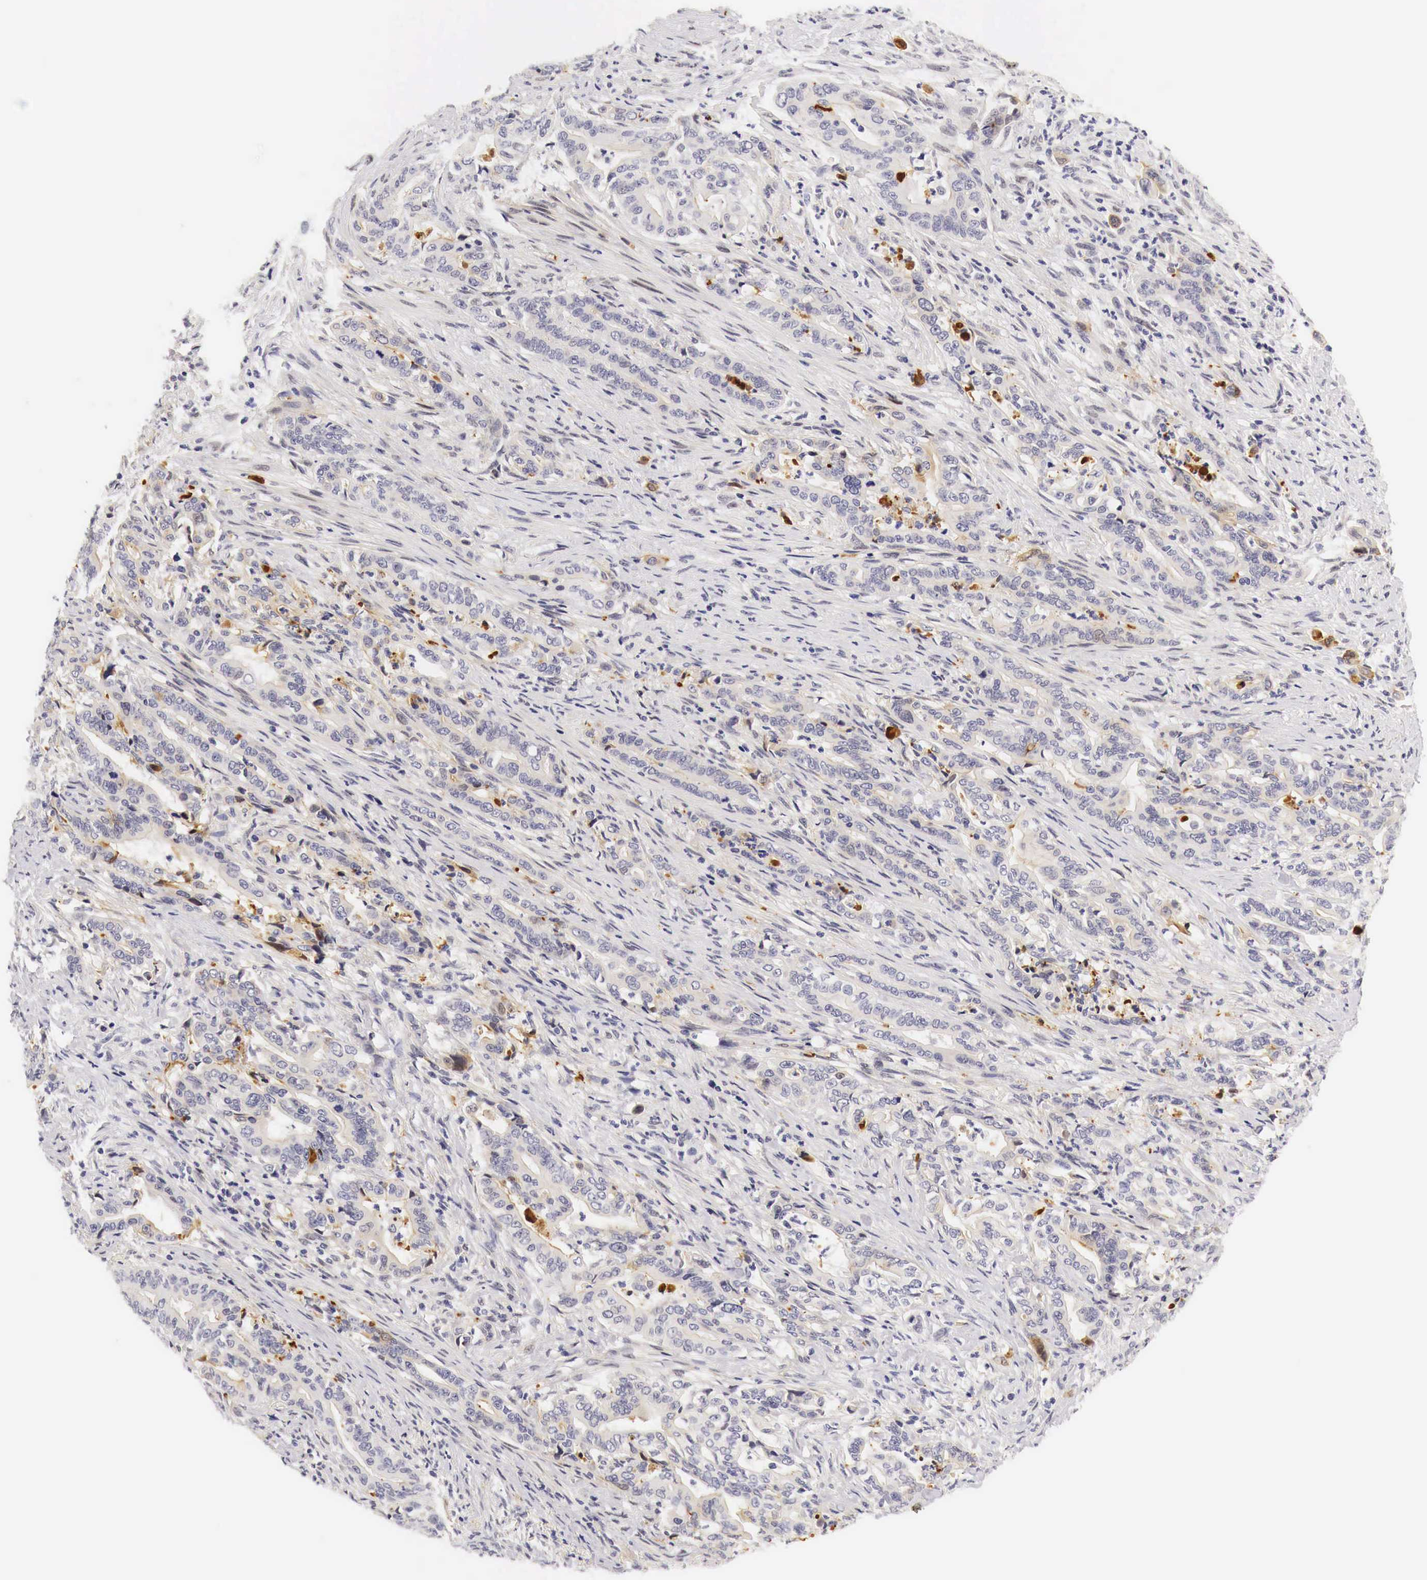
{"staining": {"intensity": "moderate", "quantity": "<25%", "location": "cytoplasmic/membranous,nuclear"}, "tissue": "stomach cancer", "cell_type": "Tumor cells", "image_type": "cancer", "snomed": [{"axis": "morphology", "description": "Adenocarcinoma, NOS"}, {"axis": "topography", "description": "Stomach"}], "caption": "High-magnification brightfield microscopy of adenocarcinoma (stomach) stained with DAB (brown) and counterstained with hematoxylin (blue). tumor cells exhibit moderate cytoplasmic/membranous and nuclear expression is appreciated in approximately<25% of cells.", "gene": "CASP3", "patient": {"sex": "female", "age": 76}}